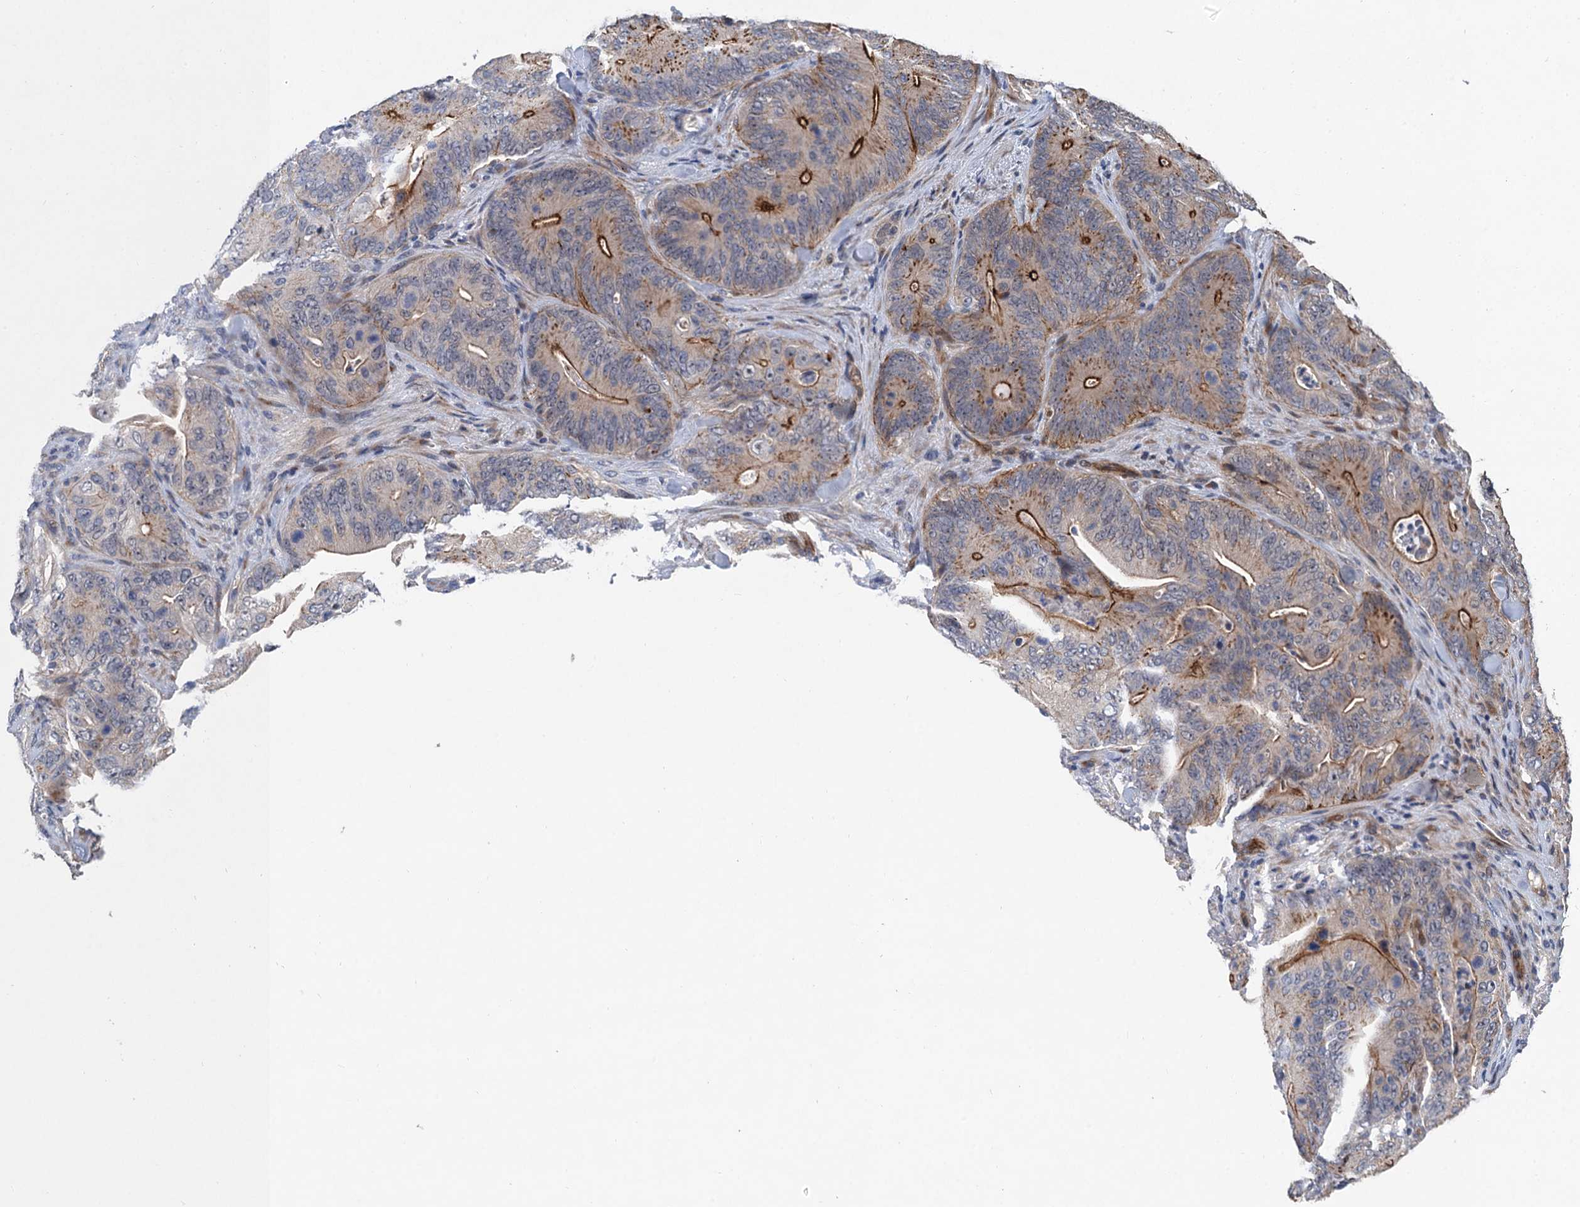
{"staining": {"intensity": "strong", "quantity": ">75%", "location": "cytoplasmic/membranous"}, "tissue": "colorectal cancer", "cell_type": "Tumor cells", "image_type": "cancer", "snomed": [{"axis": "morphology", "description": "Normal tissue, NOS"}, {"axis": "topography", "description": "Colon"}], "caption": "Colorectal cancer was stained to show a protein in brown. There is high levels of strong cytoplasmic/membranous expression in about >75% of tumor cells.", "gene": "TRAF7", "patient": {"sex": "female", "age": 82}}